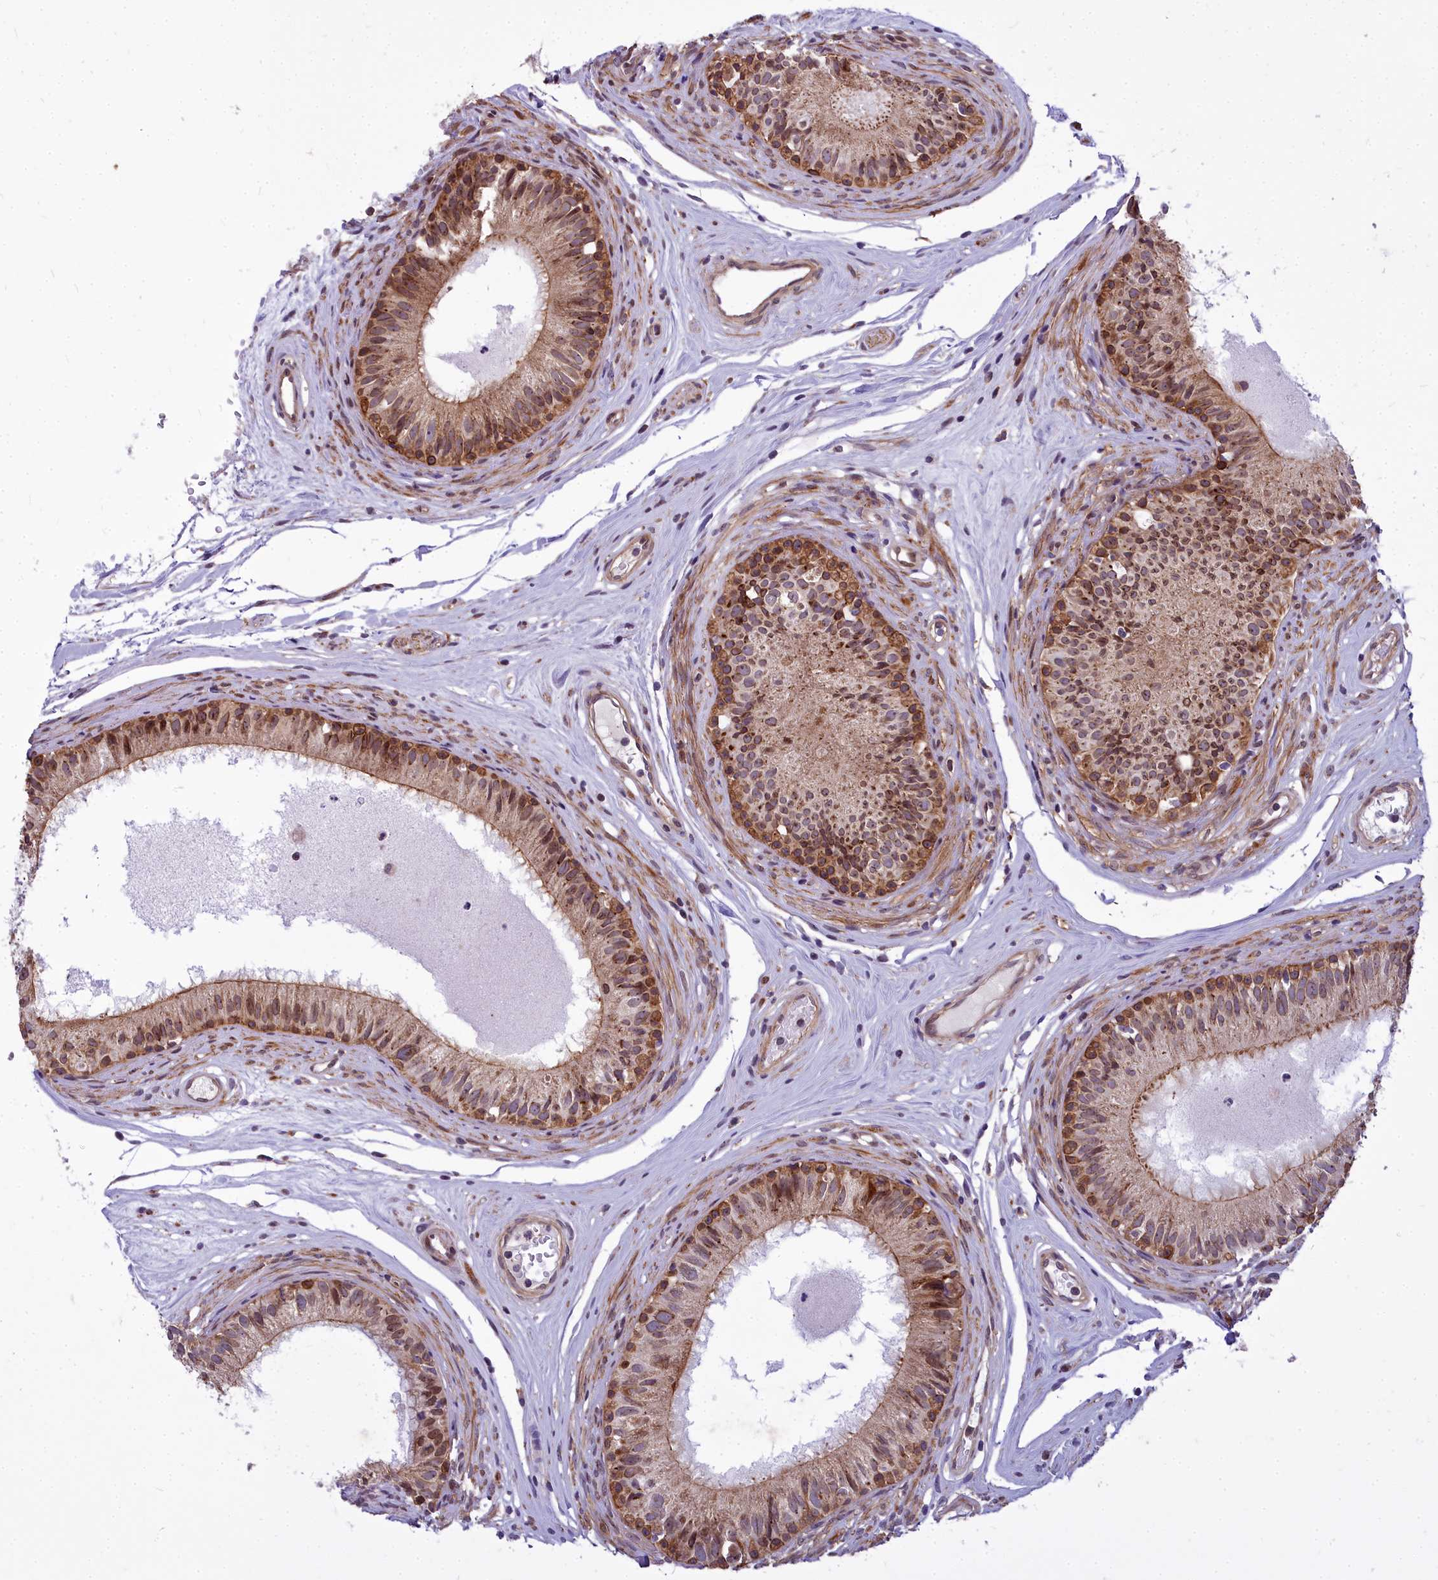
{"staining": {"intensity": "strong", "quantity": ">75%", "location": "cytoplasmic/membranous,nuclear"}, "tissue": "epididymis", "cell_type": "Glandular cells", "image_type": "normal", "snomed": [{"axis": "morphology", "description": "Normal tissue, NOS"}, {"axis": "topography", "description": "Epididymis"}], "caption": "Unremarkable epididymis demonstrates strong cytoplasmic/membranous,nuclear expression in approximately >75% of glandular cells.", "gene": "ABCB8", "patient": {"sex": "male", "age": 74}}